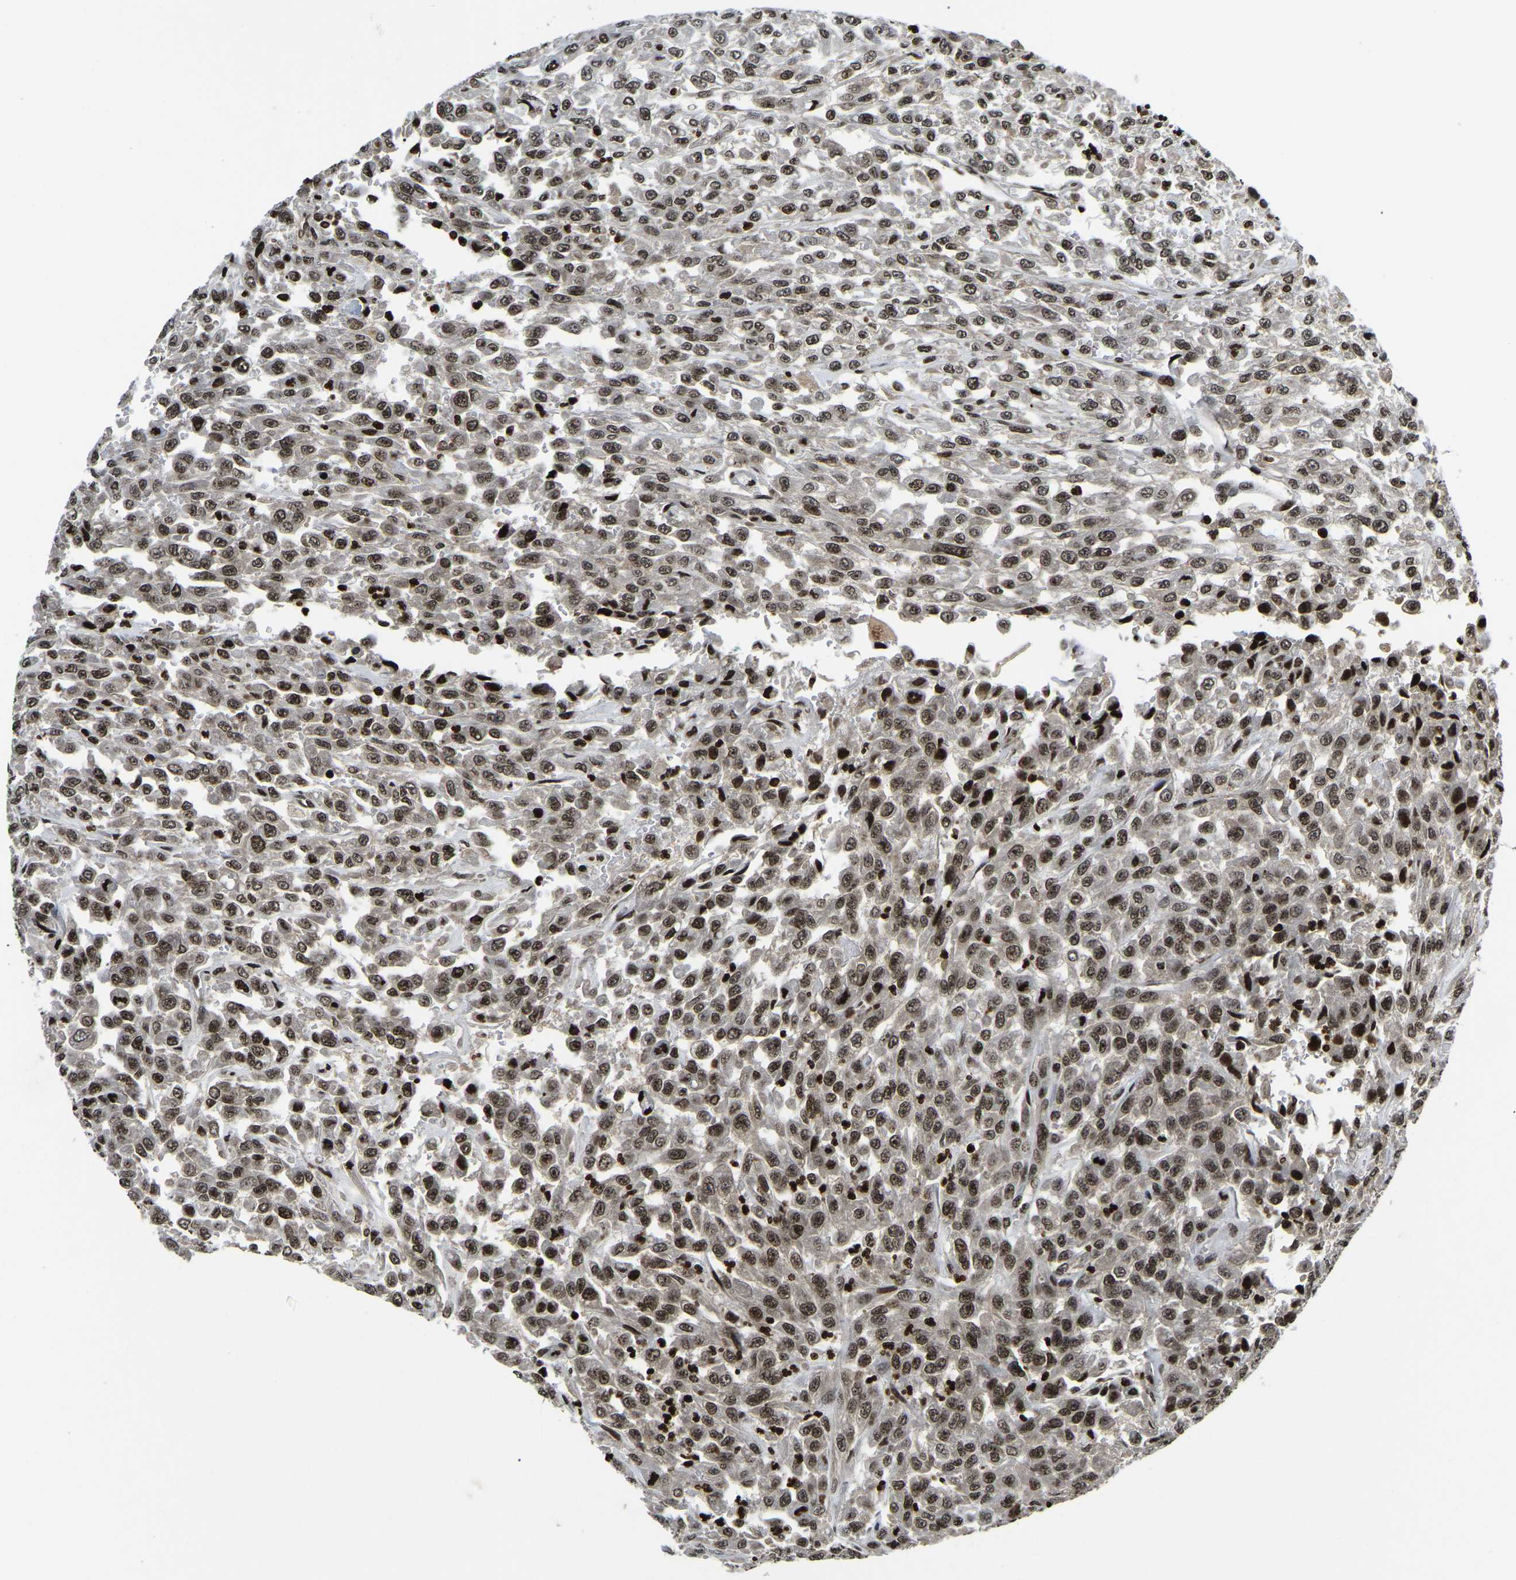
{"staining": {"intensity": "moderate", "quantity": ">75%", "location": "nuclear"}, "tissue": "urothelial cancer", "cell_type": "Tumor cells", "image_type": "cancer", "snomed": [{"axis": "morphology", "description": "Urothelial carcinoma, High grade"}, {"axis": "topography", "description": "Urinary bladder"}], "caption": "The immunohistochemical stain shows moderate nuclear expression in tumor cells of urothelial carcinoma (high-grade) tissue.", "gene": "LRRC61", "patient": {"sex": "male", "age": 46}}